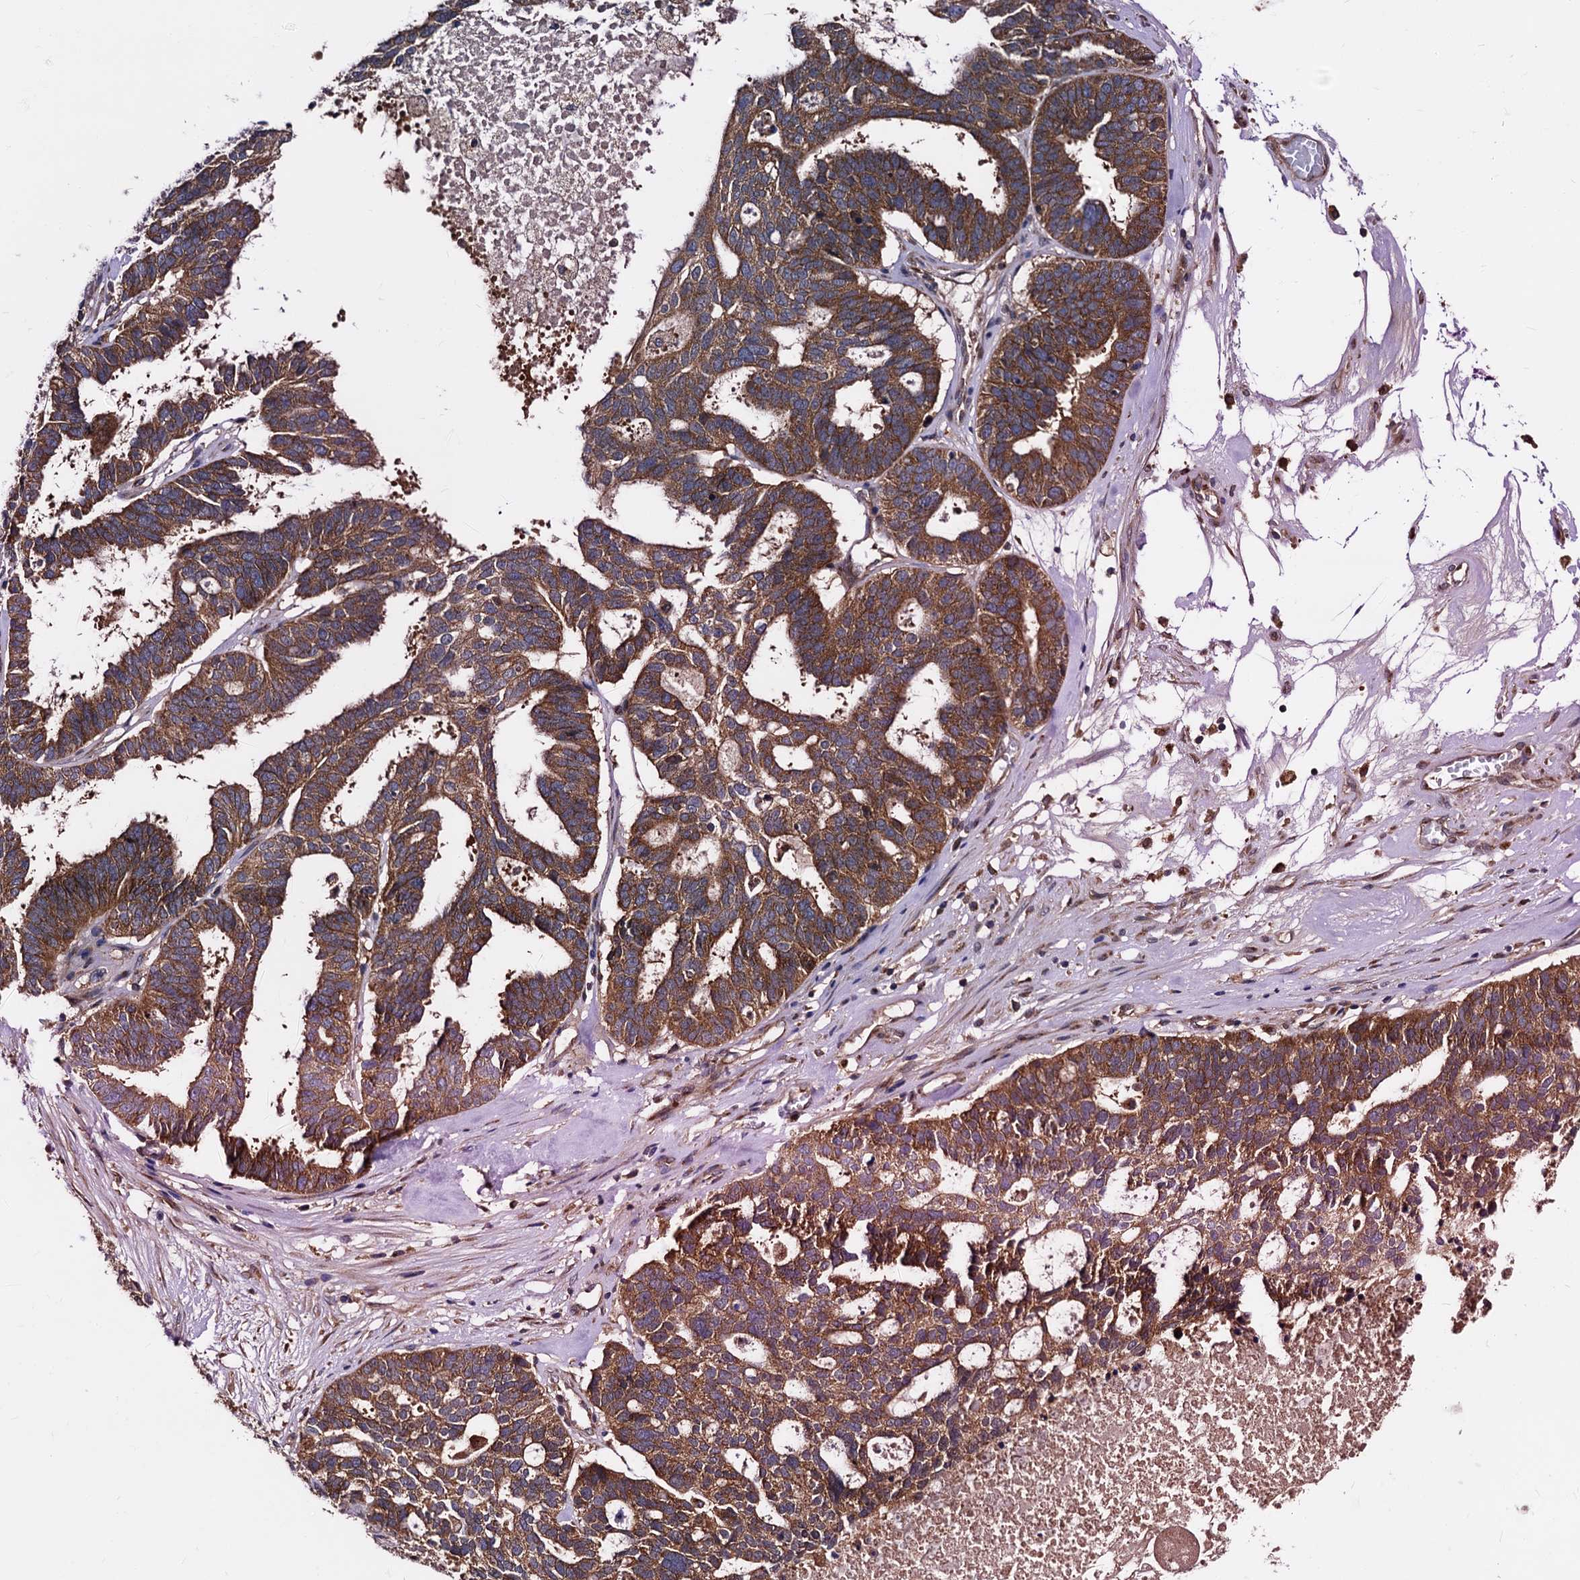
{"staining": {"intensity": "strong", "quantity": ">75%", "location": "cytoplasmic/membranous"}, "tissue": "ovarian cancer", "cell_type": "Tumor cells", "image_type": "cancer", "snomed": [{"axis": "morphology", "description": "Cystadenocarcinoma, serous, NOS"}, {"axis": "topography", "description": "Ovary"}], "caption": "There is high levels of strong cytoplasmic/membranous positivity in tumor cells of serous cystadenocarcinoma (ovarian), as demonstrated by immunohistochemical staining (brown color).", "gene": "PEX5", "patient": {"sex": "female", "age": 59}}